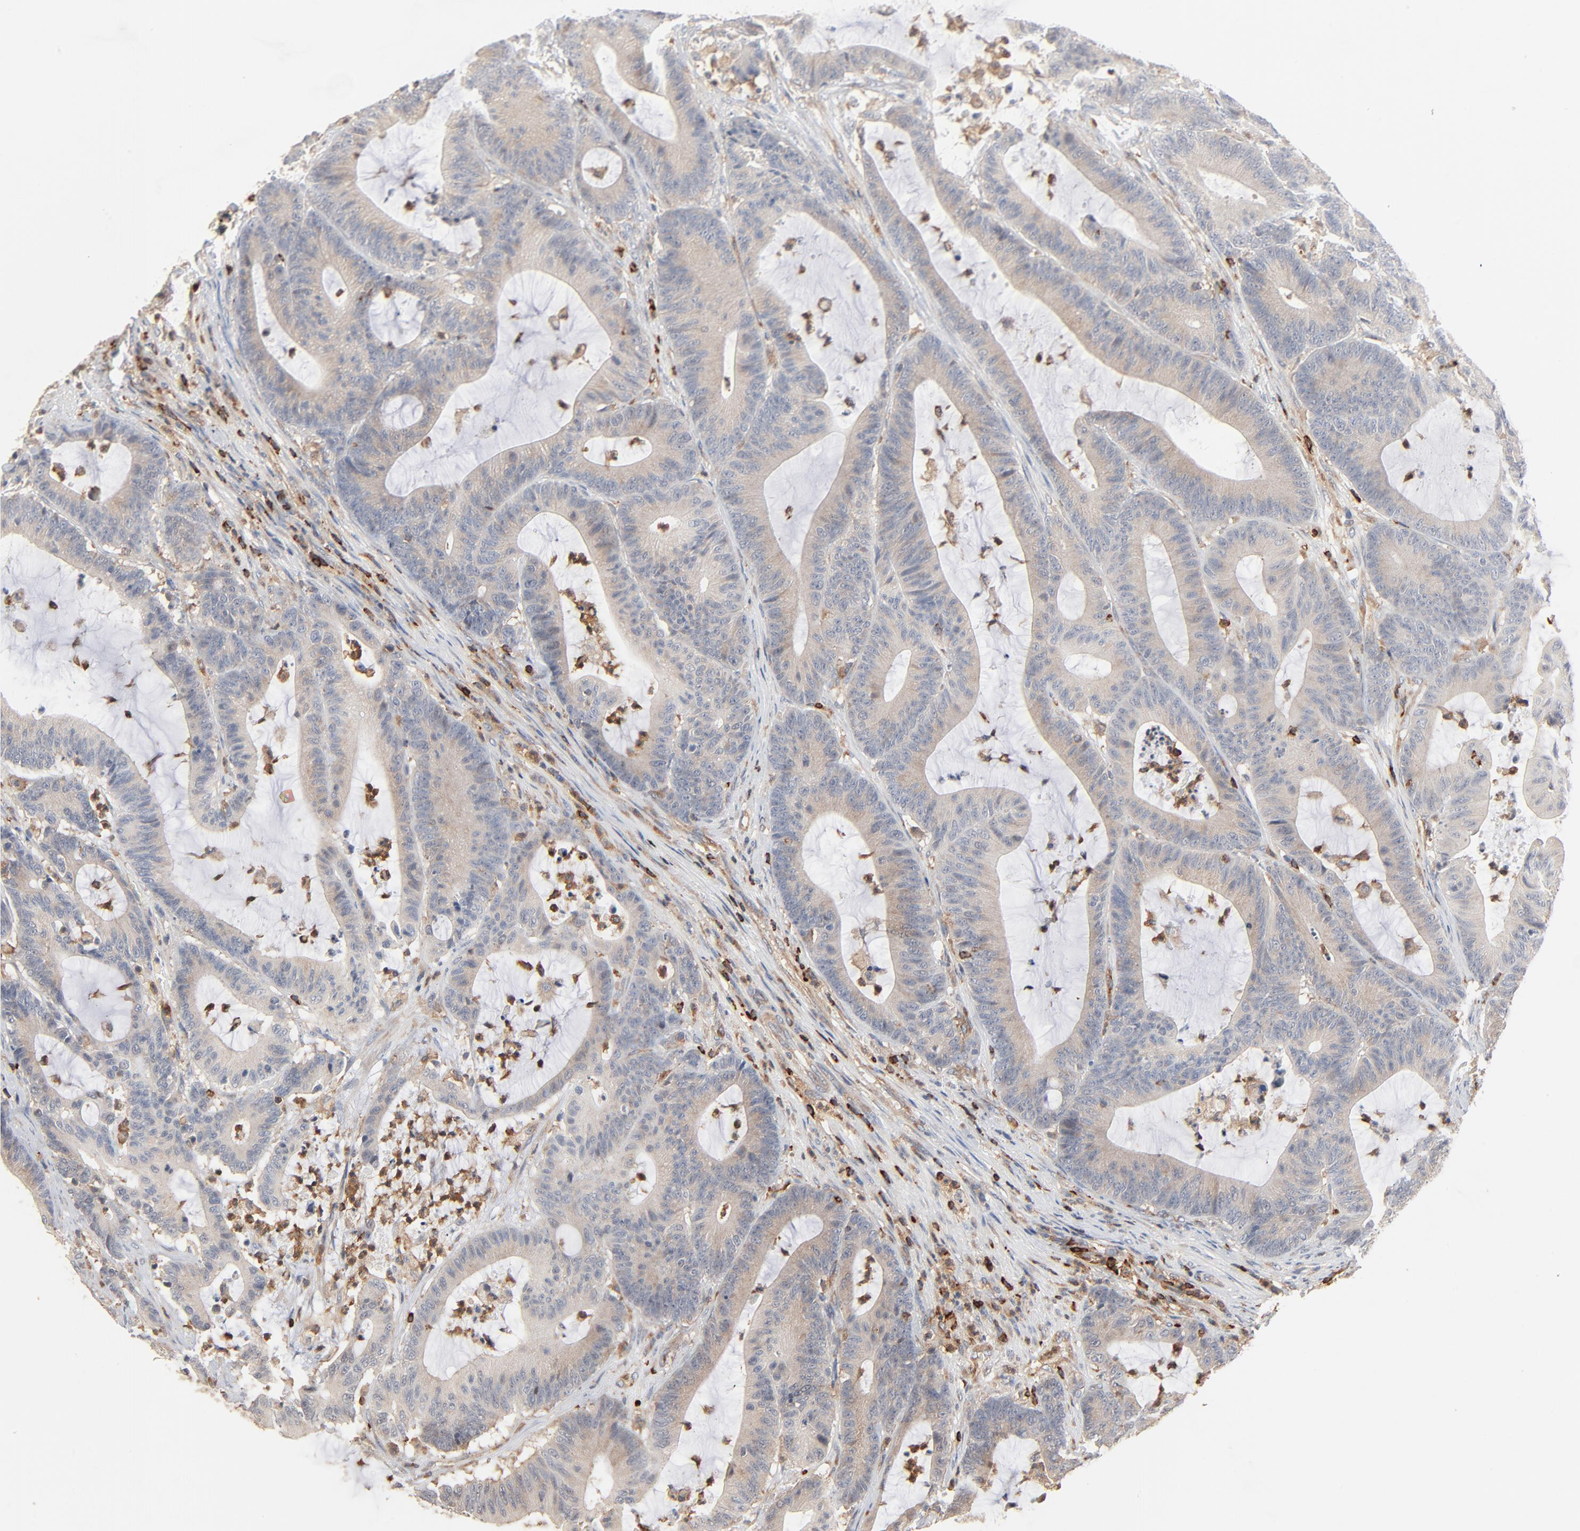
{"staining": {"intensity": "weak", "quantity": ">75%", "location": "cytoplasmic/membranous"}, "tissue": "colorectal cancer", "cell_type": "Tumor cells", "image_type": "cancer", "snomed": [{"axis": "morphology", "description": "Adenocarcinoma, NOS"}, {"axis": "topography", "description": "Colon"}], "caption": "Tumor cells reveal low levels of weak cytoplasmic/membranous staining in about >75% of cells in human colorectal adenocarcinoma.", "gene": "SH3KBP1", "patient": {"sex": "female", "age": 84}}